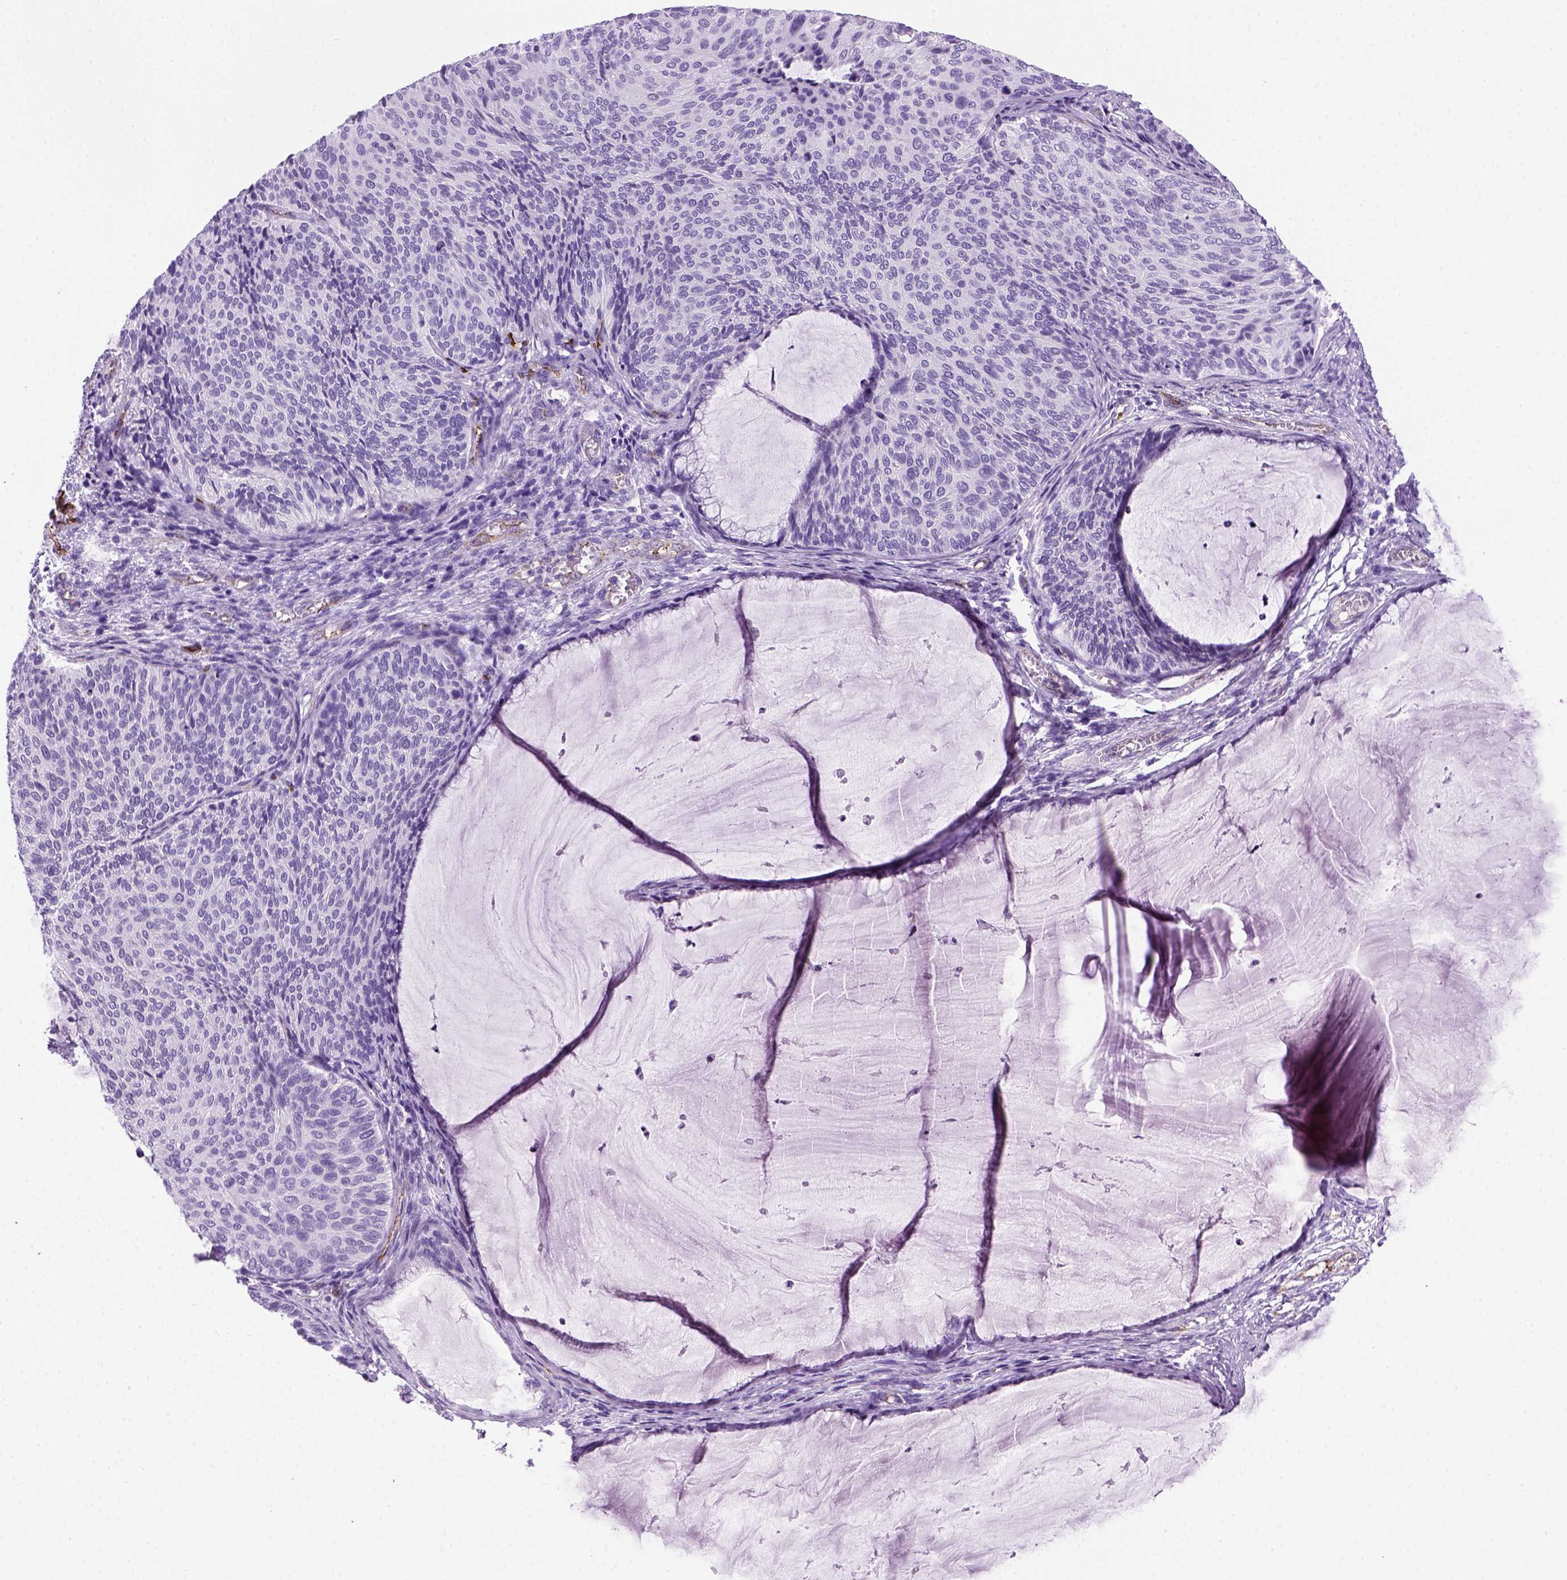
{"staining": {"intensity": "negative", "quantity": "none", "location": "none"}, "tissue": "cervical cancer", "cell_type": "Tumor cells", "image_type": "cancer", "snomed": [{"axis": "morphology", "description": "Squamous cell carcinoma, NOS"}, {"axis": "topography", "description": "Cervix"}], "caption": "Immunohistochemical staining of cervical squamous cell carcinoma demonstrates no significant staining in tumor cells.", "gene": "VWF", "patient": {"sex": "female", "age": 36}}